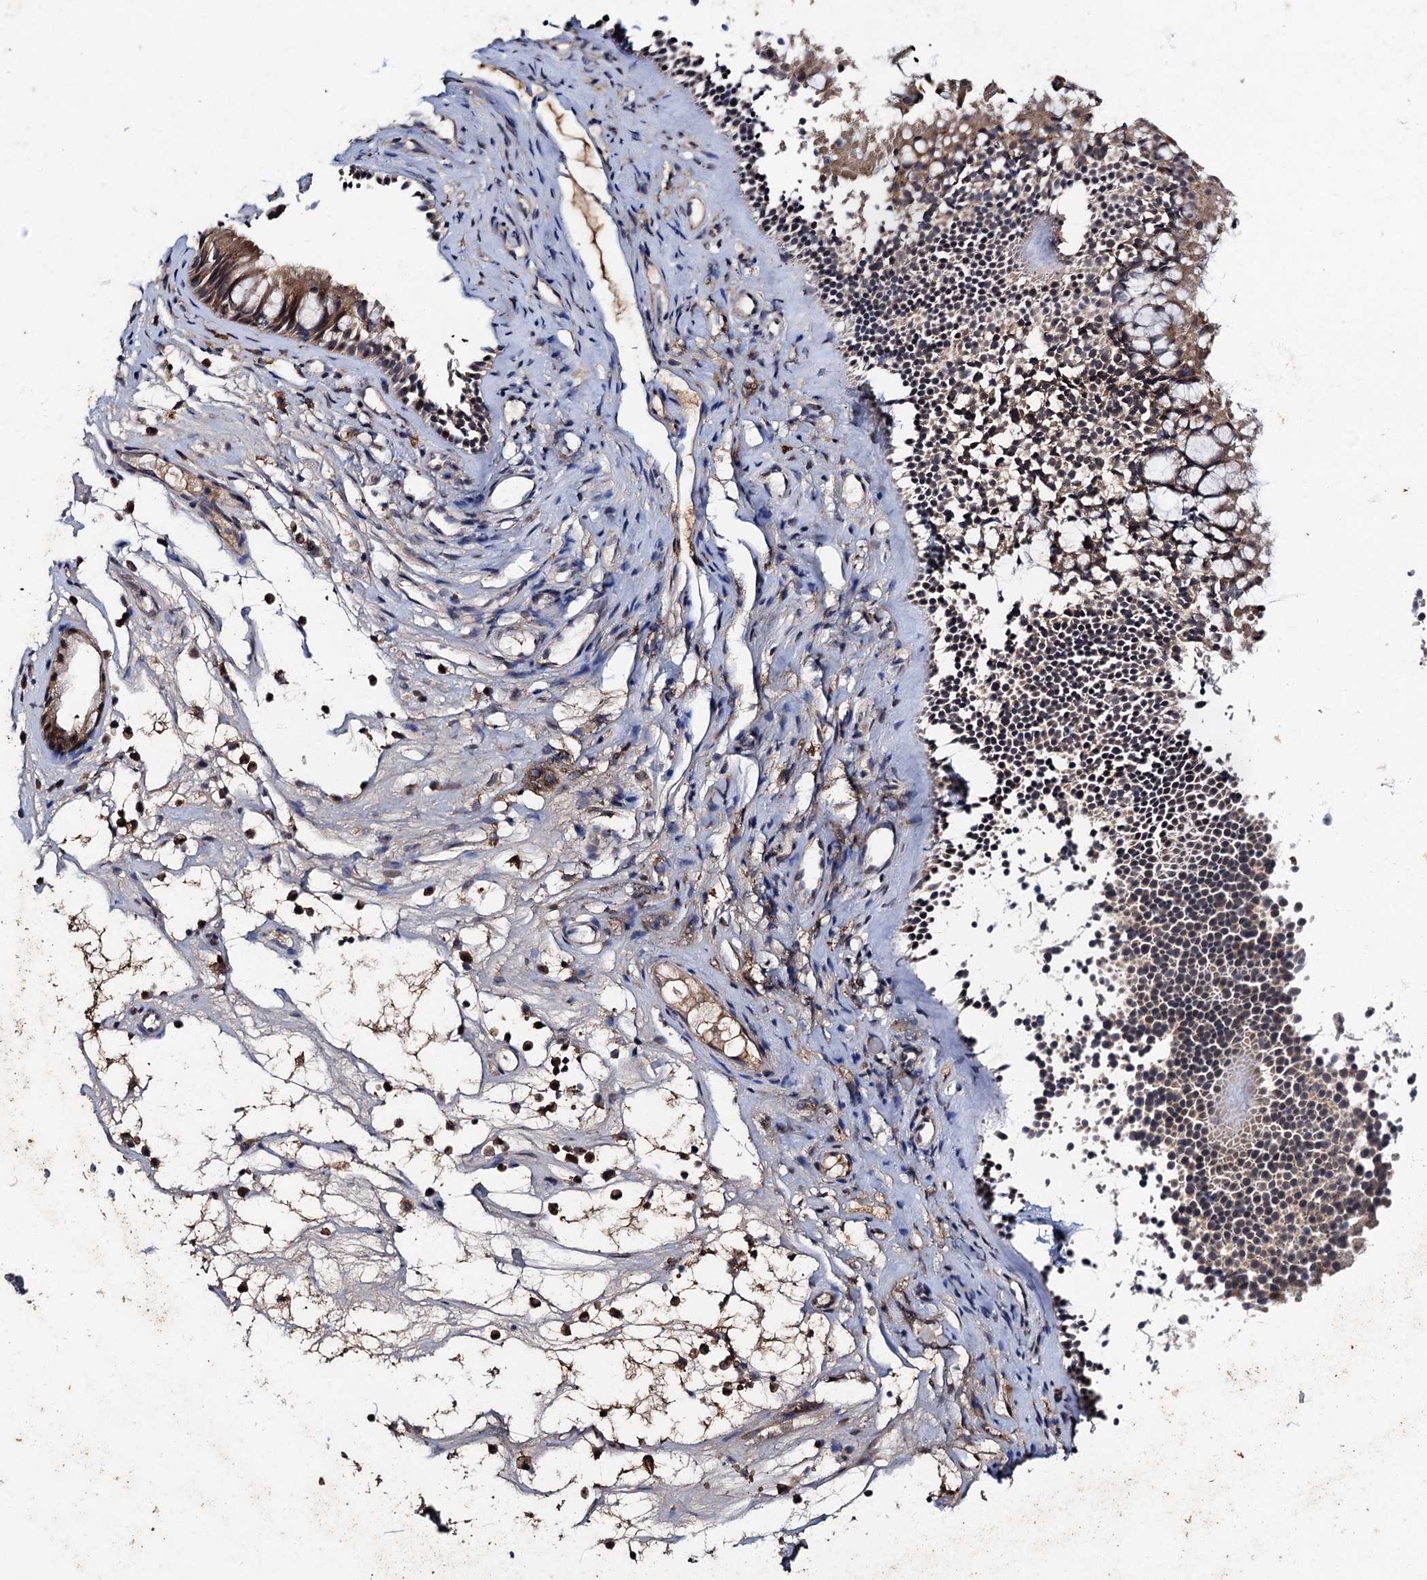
{"staining": {"intensity": "moderate", "quantity": "25%-75%", "location": "cytoplasmic/membranous"}, "tissue": "nasopharynx", "cell_type": "Respiratory epithelial cells", "image_type": "normal", "snomed": [{"axis": "morphology", "description": "Normal tissue, NOS"}, {"axis": "morphology", "description": "Inflammation, NOS"}, {"axis": "morphology", "description": "Malignant melanoma, Metastatic site"}, {"axis": "topography", "description": "Nasopharynx"}], "caption": "The immunohistochemical stain labels moderate cytoplasmic/membranous staining in respiratory epithelial cells of benign nasopharynx. (Stains: DAB in brown, nuclei in blue, Microscopy: brightfield microscopy at high magnification).", "gene": "TMEM39B", "patient": {"sex": "male", "age": 70}}